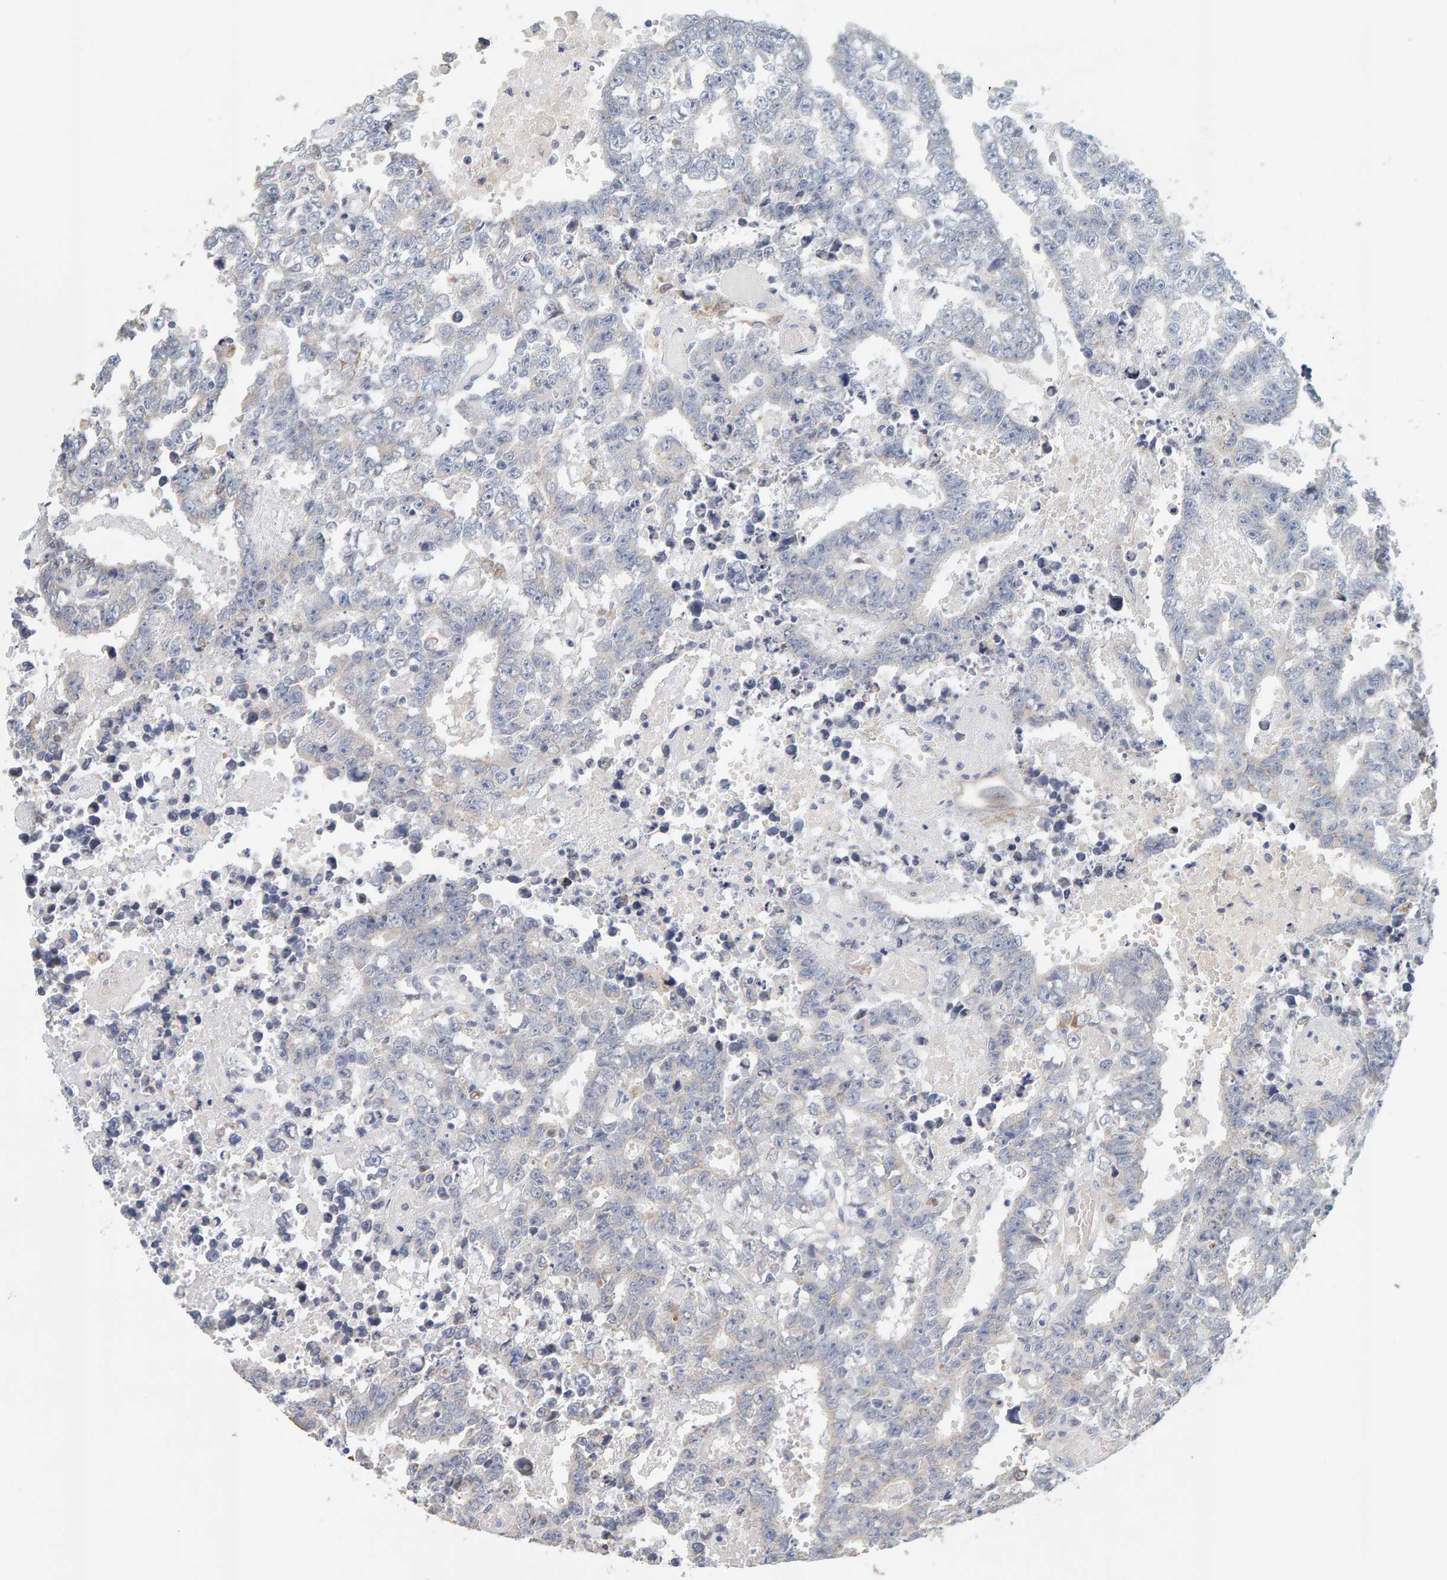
{"staining": {"intensity": "negative", "quantity": "none", "location": "none"}, "tissue": "testis cancer", "cell_type": "Tumor cells", "image_type": "cancer", "snomed": [{"axis": "morphology", "description": "Carcinoma, Embryonal, NOS"}, {"axis": "topography", "description": "Testis"}], "caption": "An image of embryonal carcinoma (testis) stained for a protein demonstrates no brown staining in tumor cells.", "gene": "SGPL1", "patient": {"sex": "male", "age": 25}}